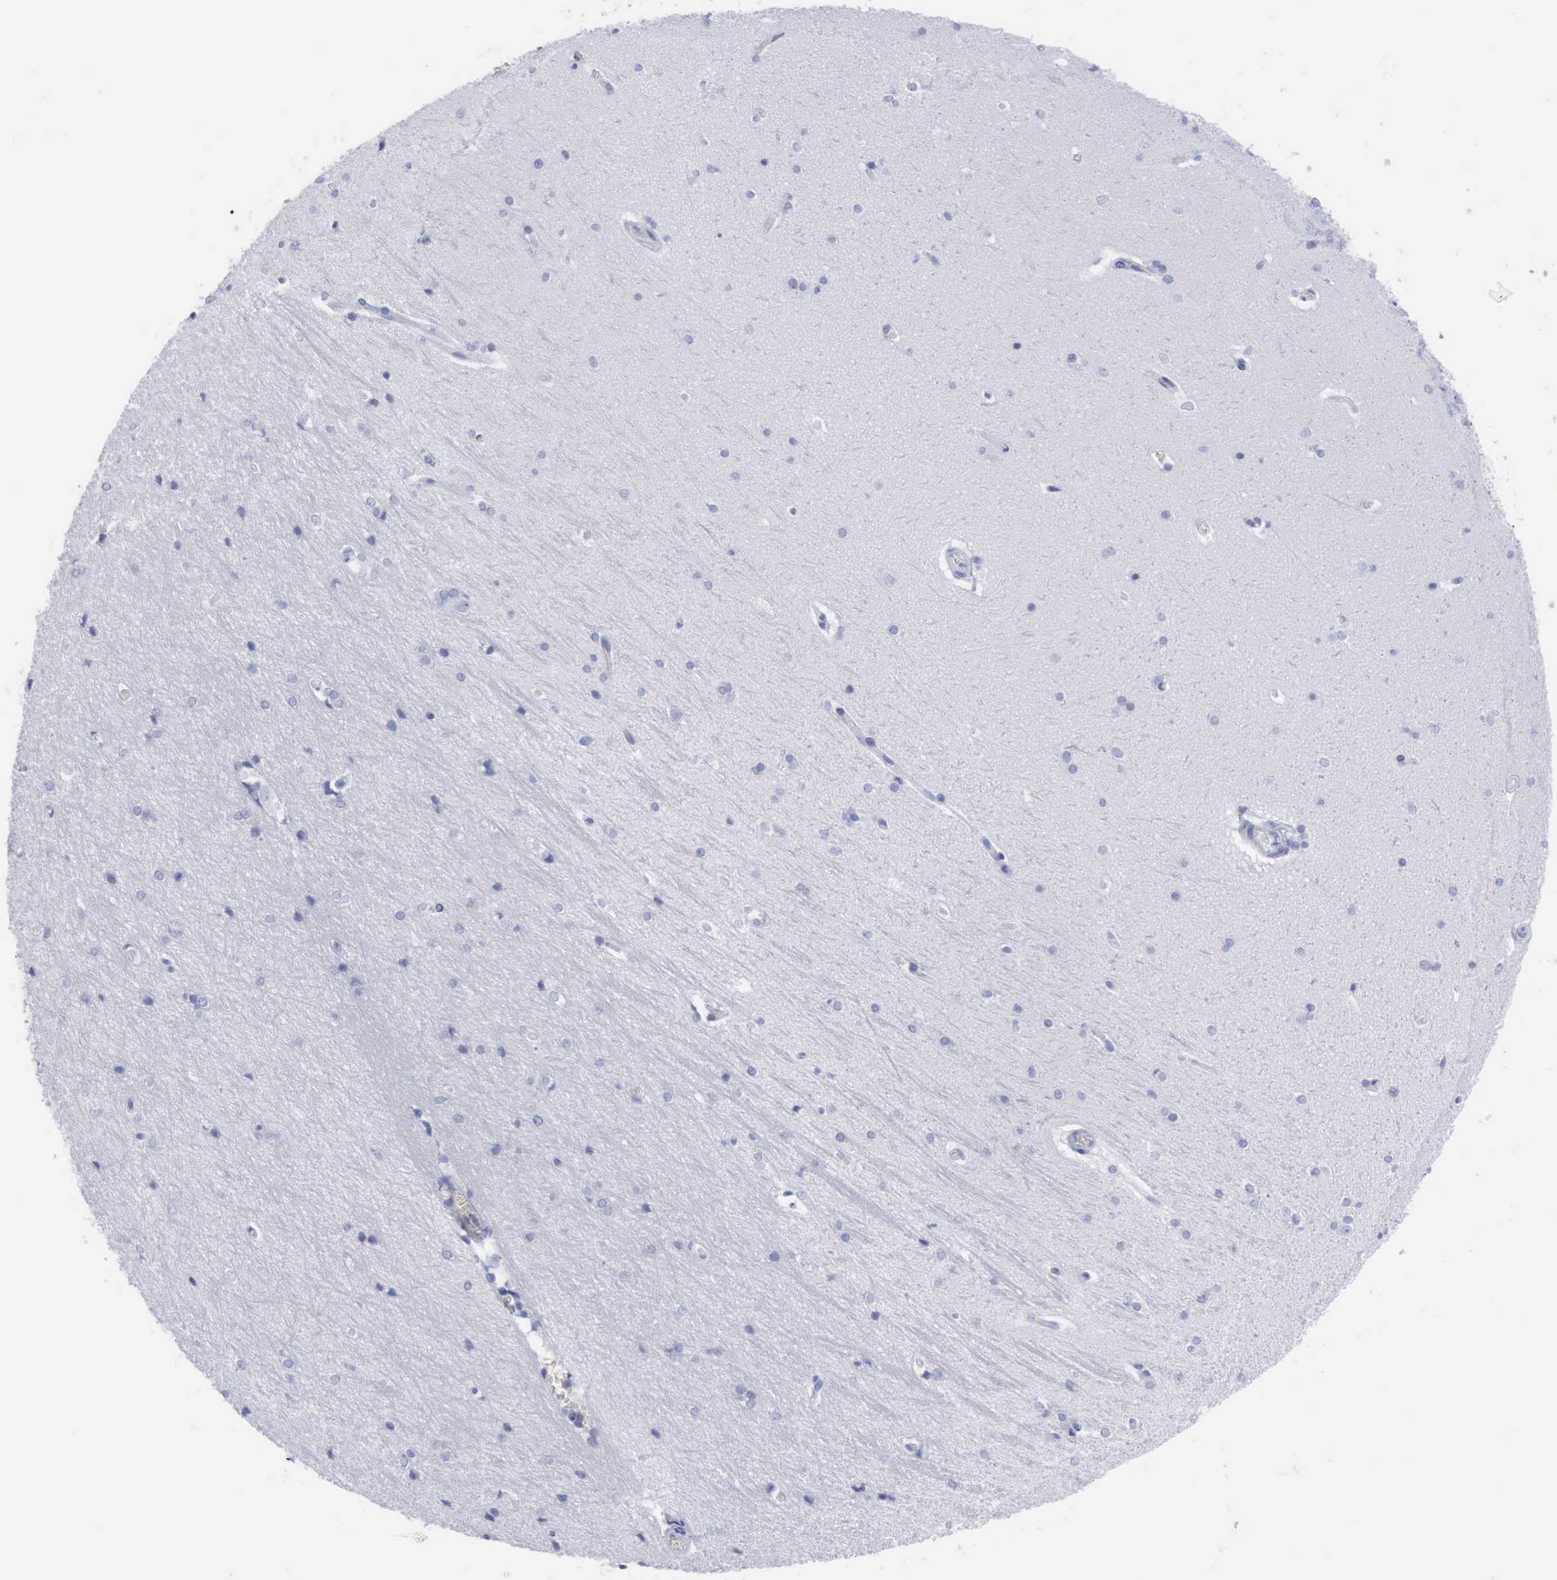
{"staining": {"intensity": "negative", "quantity": "none", "location": "none"}, "tissue": "hippocampus", "cell_type": "Glial cells", "image_type": "normal", "snomed": [{"axis": "morphology", "description": "Normal tissue, NOS"}, {"axis": "topography", "description": "Hippocampus"}], "caption": "A high-resolution histopathology image shows immunohistochemistry (IHC) staining of unremarkable hippocampus, which reveals no significant expression in glial cells. Brightfield microscopy of immunohistochemistry (IHC) stained with DAB (3,3'-diaminobenzidine) (brown) and hematoxylin (blue), captured at high magnification.", "gene": "KRT13", "patient": {"sex": "female", "age": 19}}